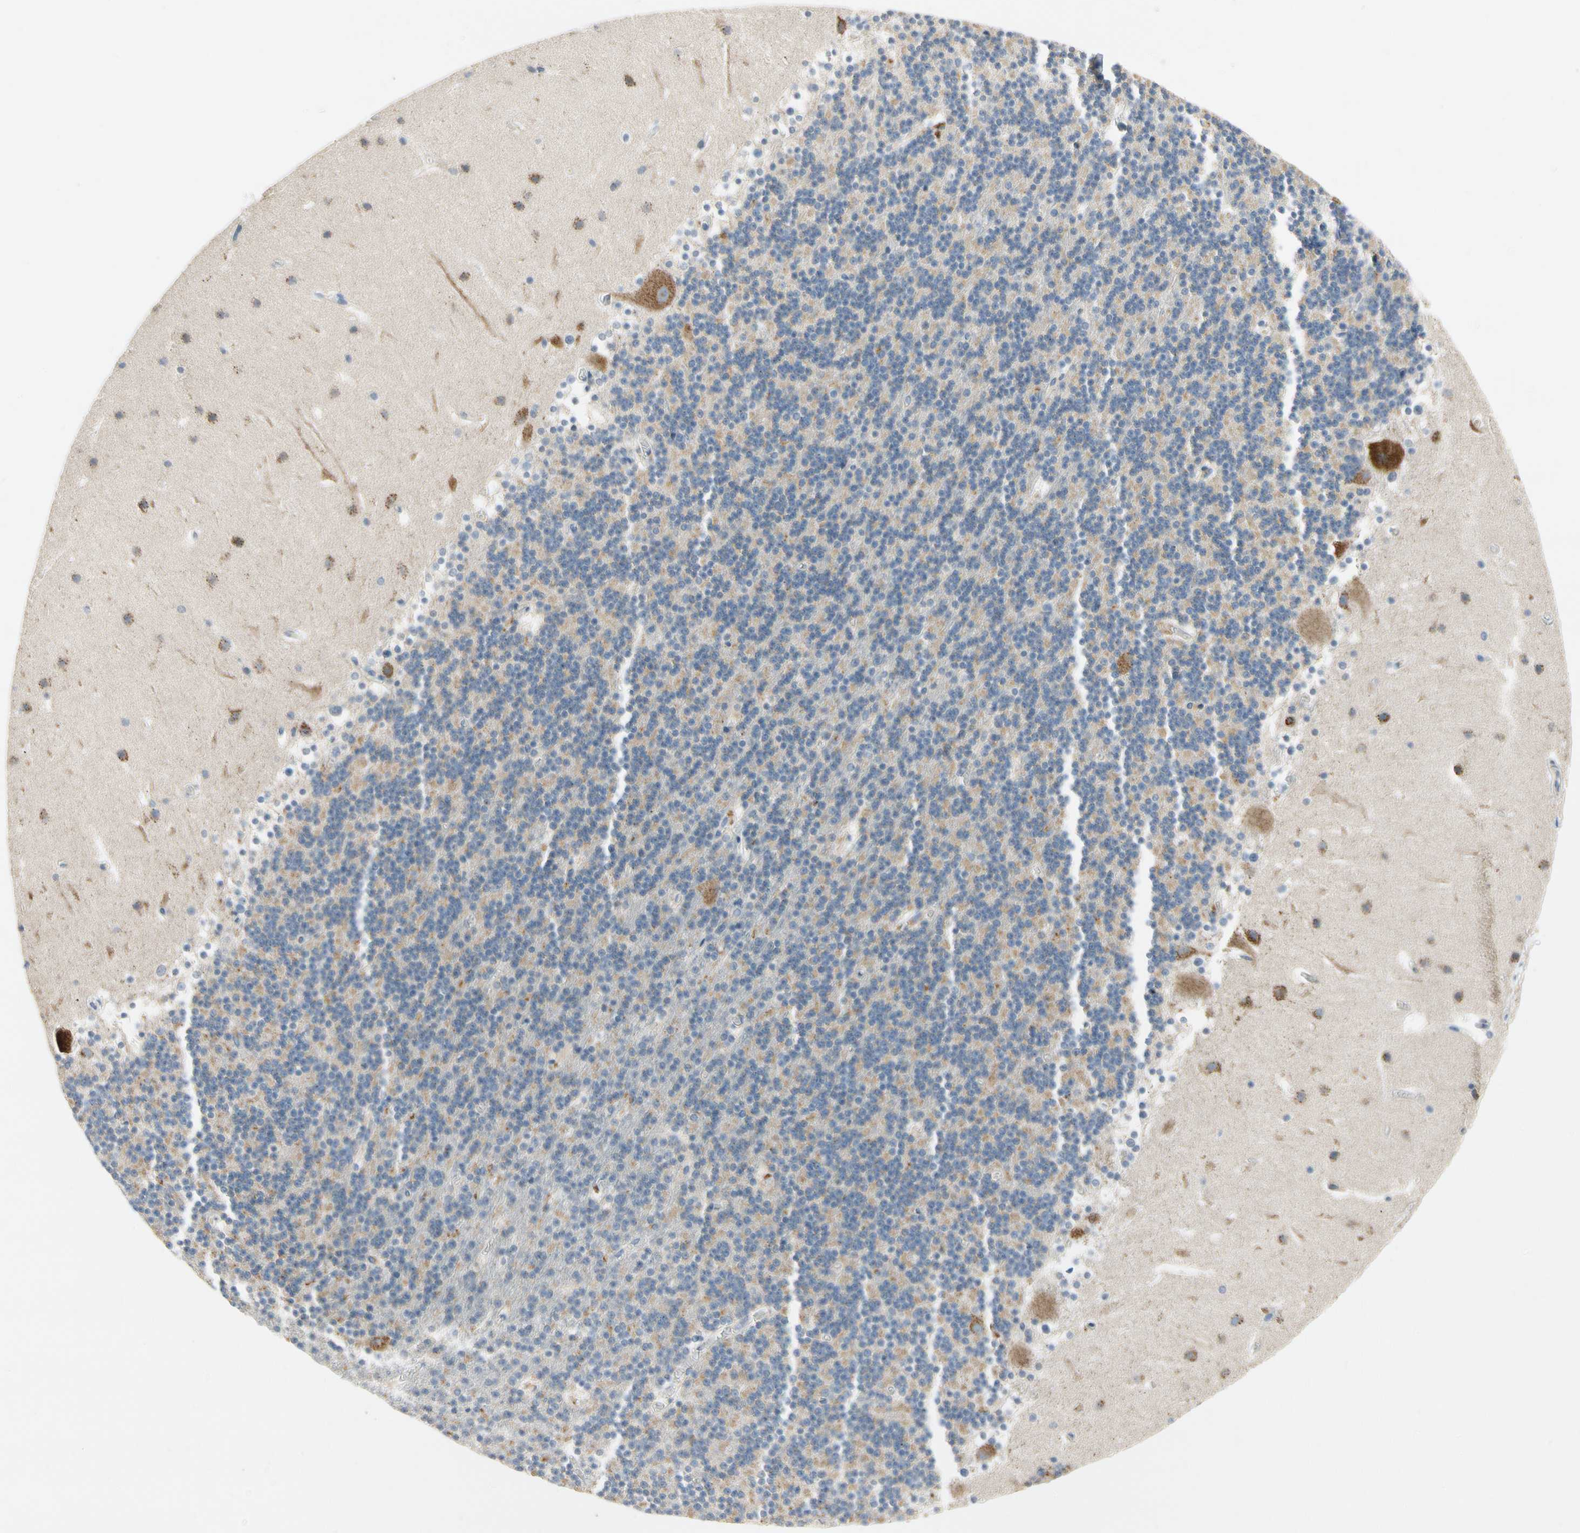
{"staining": {"intensity": "negative", "quantity": "none", "location": "none"}, "tissue": "cerebellum", "cell_type": "Cells in granular layer", "image_type": "normal", "snomed": [{"axis": "morphology", "description": "Normal tissue, NOS"}, {"axis": "topography", "description": "Cerebellum"}], "caption": "Immunohistochemistry photomicrograph of normal human cerebellum stained for a protein (brown), which demonstrates no staining in cells in granular layer. The staining is performed using DAB (3,3'-diaminobenzidine) brown chromogen with nuclei counter-stained in using hematoxylin.", "gene": "KLHDC8B", "patient": {"sex": "male", "age": 45}}